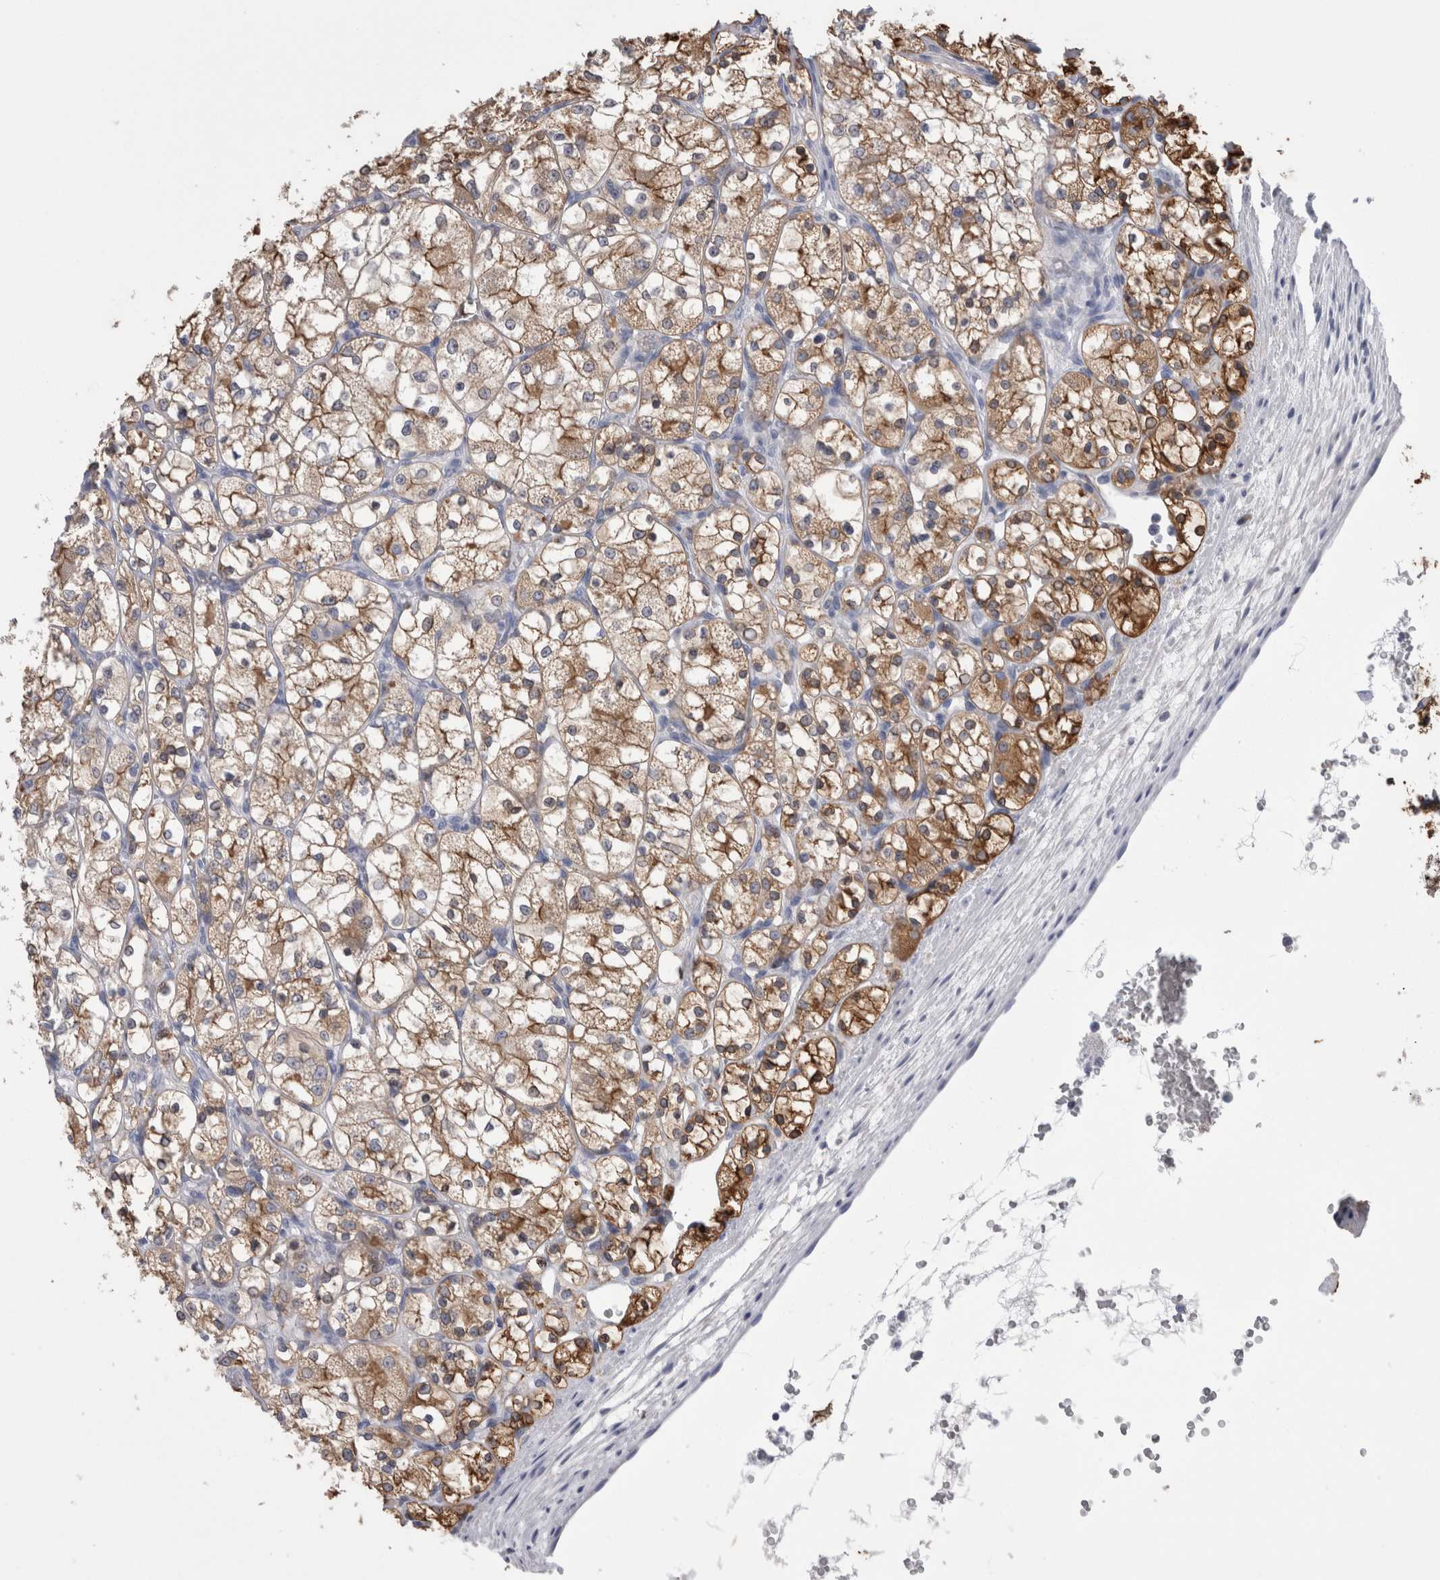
{"staining": {"intensity": "strong", "quantity": ">75%", "location": "cytoplasmic/membranous"}, "tissue": "renal cancer", "cell_type": "Tumor cells", "image_type": "cancer", "snomed": [{"axis": "morphology", "description": "Adenocarcinoma, NOS"}, {"axis": "topography", "description": "Kidney"}], "caption": "Tumor cells show high levels of strong cytoplasmic/membranous staining in about >75% of cells in human renal cancer.", "gene": "DCTN6", "patient": {"sex": "female", "age": 69}}